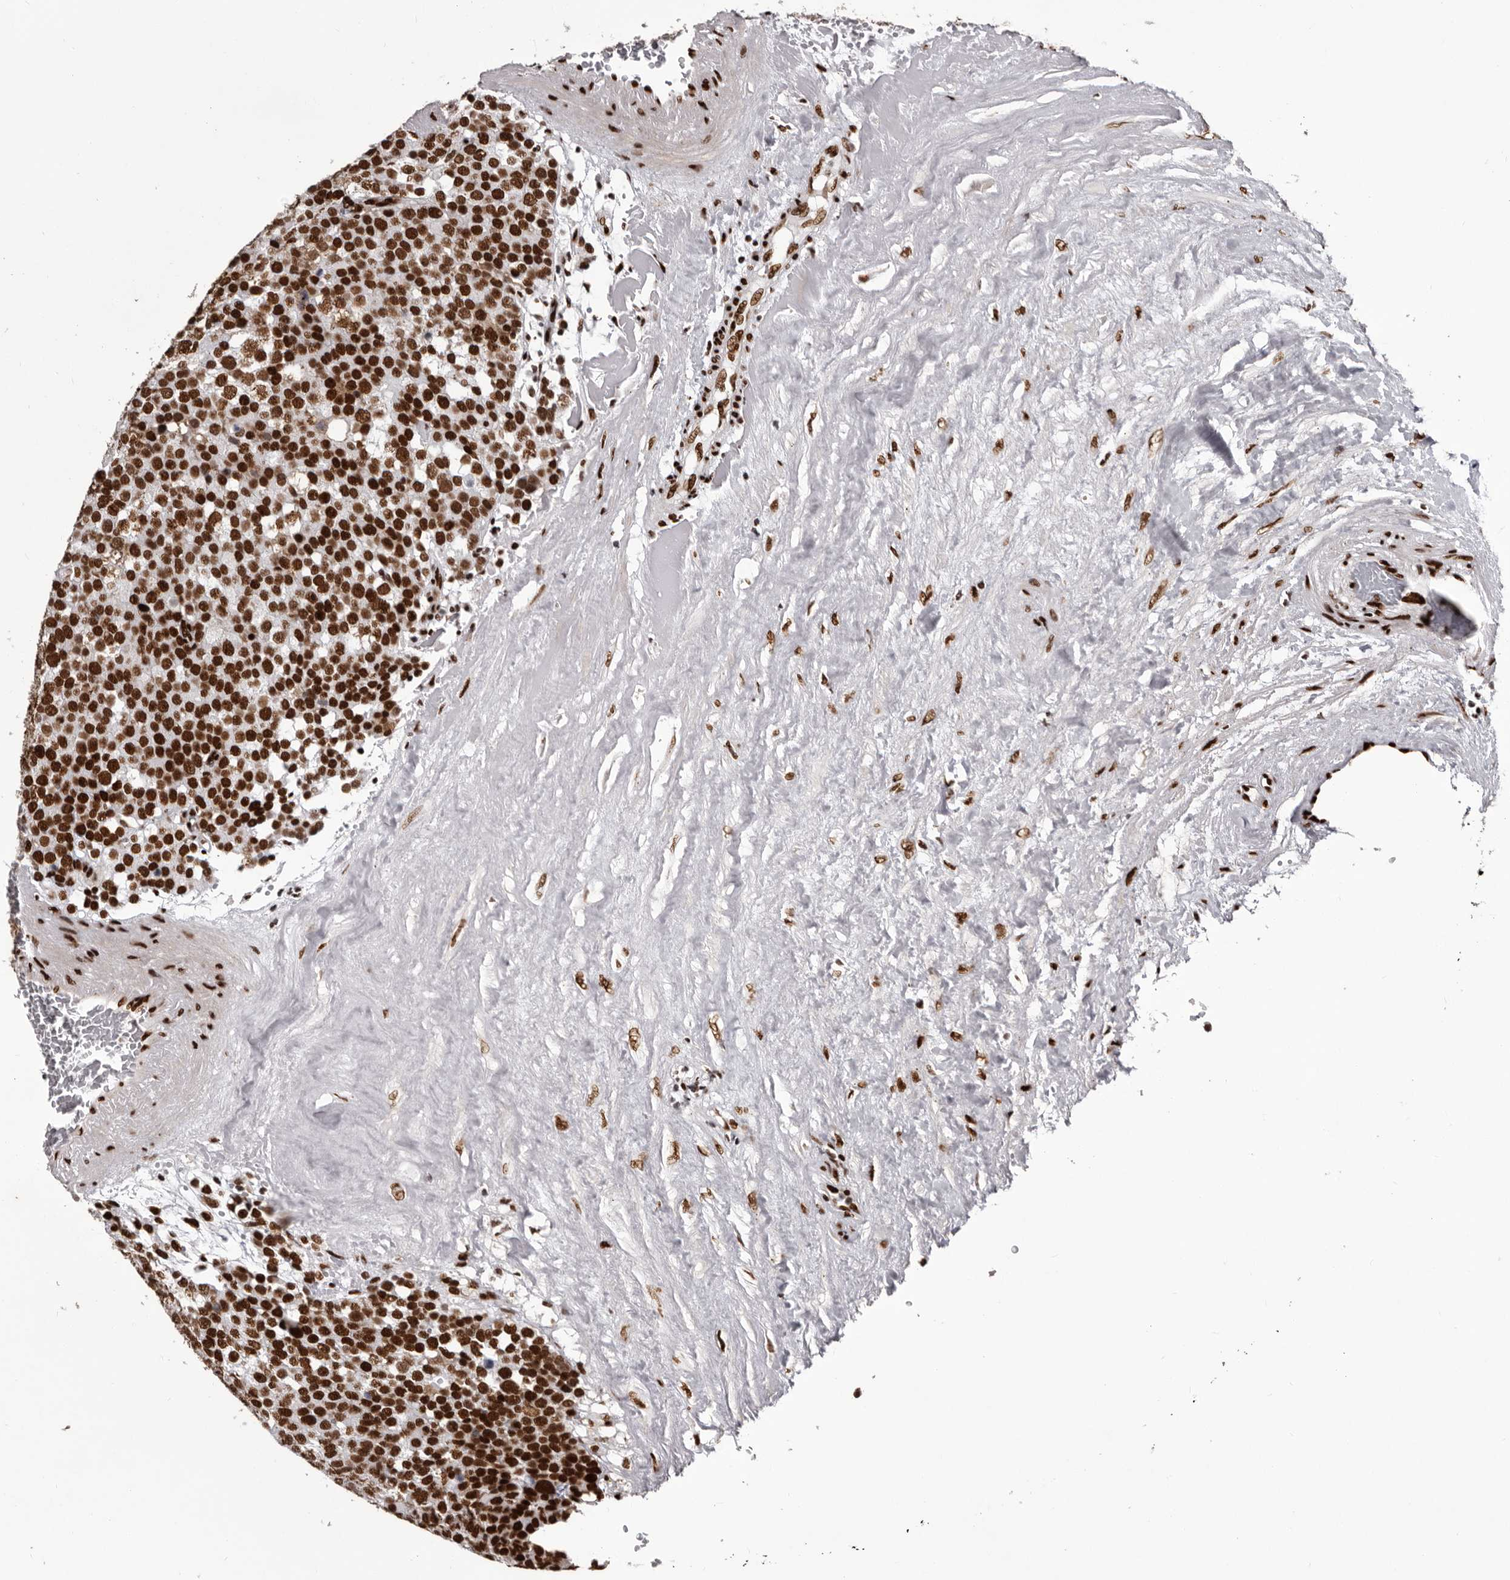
{"staining": {"intensity": "strong", "quantity": ">75%", "location": "nuclear"}, "tissue": "testis cancer", "cell_type": "Tumor cells", "image_type": "cancer", "snomed": [{"axis": "morphology", "description": "Seminoma, NOS"}, {"axis": "topography", "description": "Testis"}], "caption": "A histopathology image showing strong nuclear positivity in approximately >75% of tumor cells in seminoma (testis), as visualized by brown immunohistochemical staining.", "gene": "NUMA1", "patient": {"sex": "male", "age": 71}}